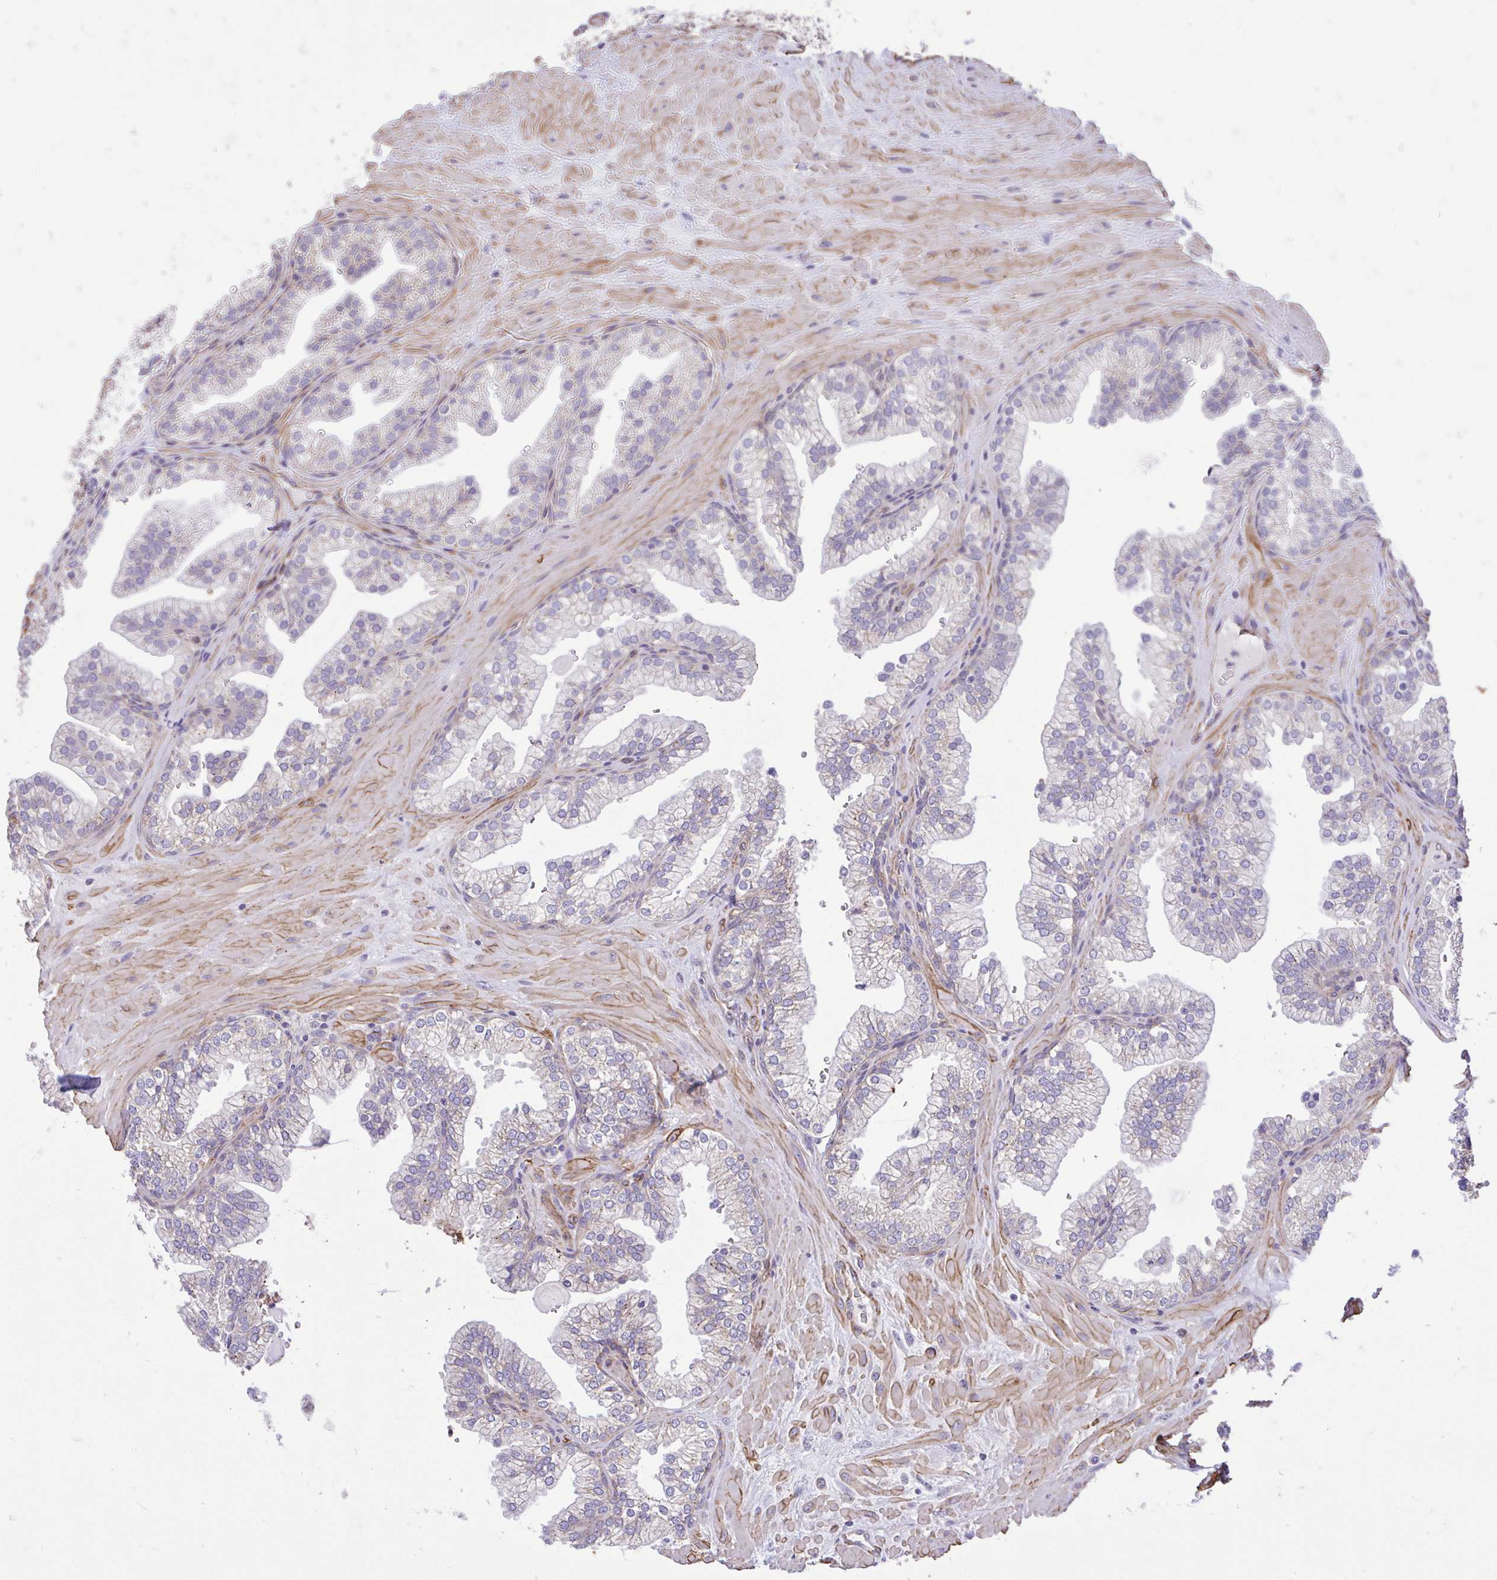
{"staining": {"intensity": "negative", "quantity": "none", "location": "none"}, "tissue": "prostate", "cell_type": "Glandular cells", "image_type": "normal", "snomed": [{"axis": "morphology", "description": "Normal tissue, NOS"}, {"axis": "topography", "description": "Prostate"}, {"axis": "topography", "description": "Peripheral nerve tissue"}], "caption": "This is an IHC photomicrograph of unremarkable prostate. There is no expression in glandular cells.", "gene": "PTPRK", "patient": {"sex": "male", "age": 61}}